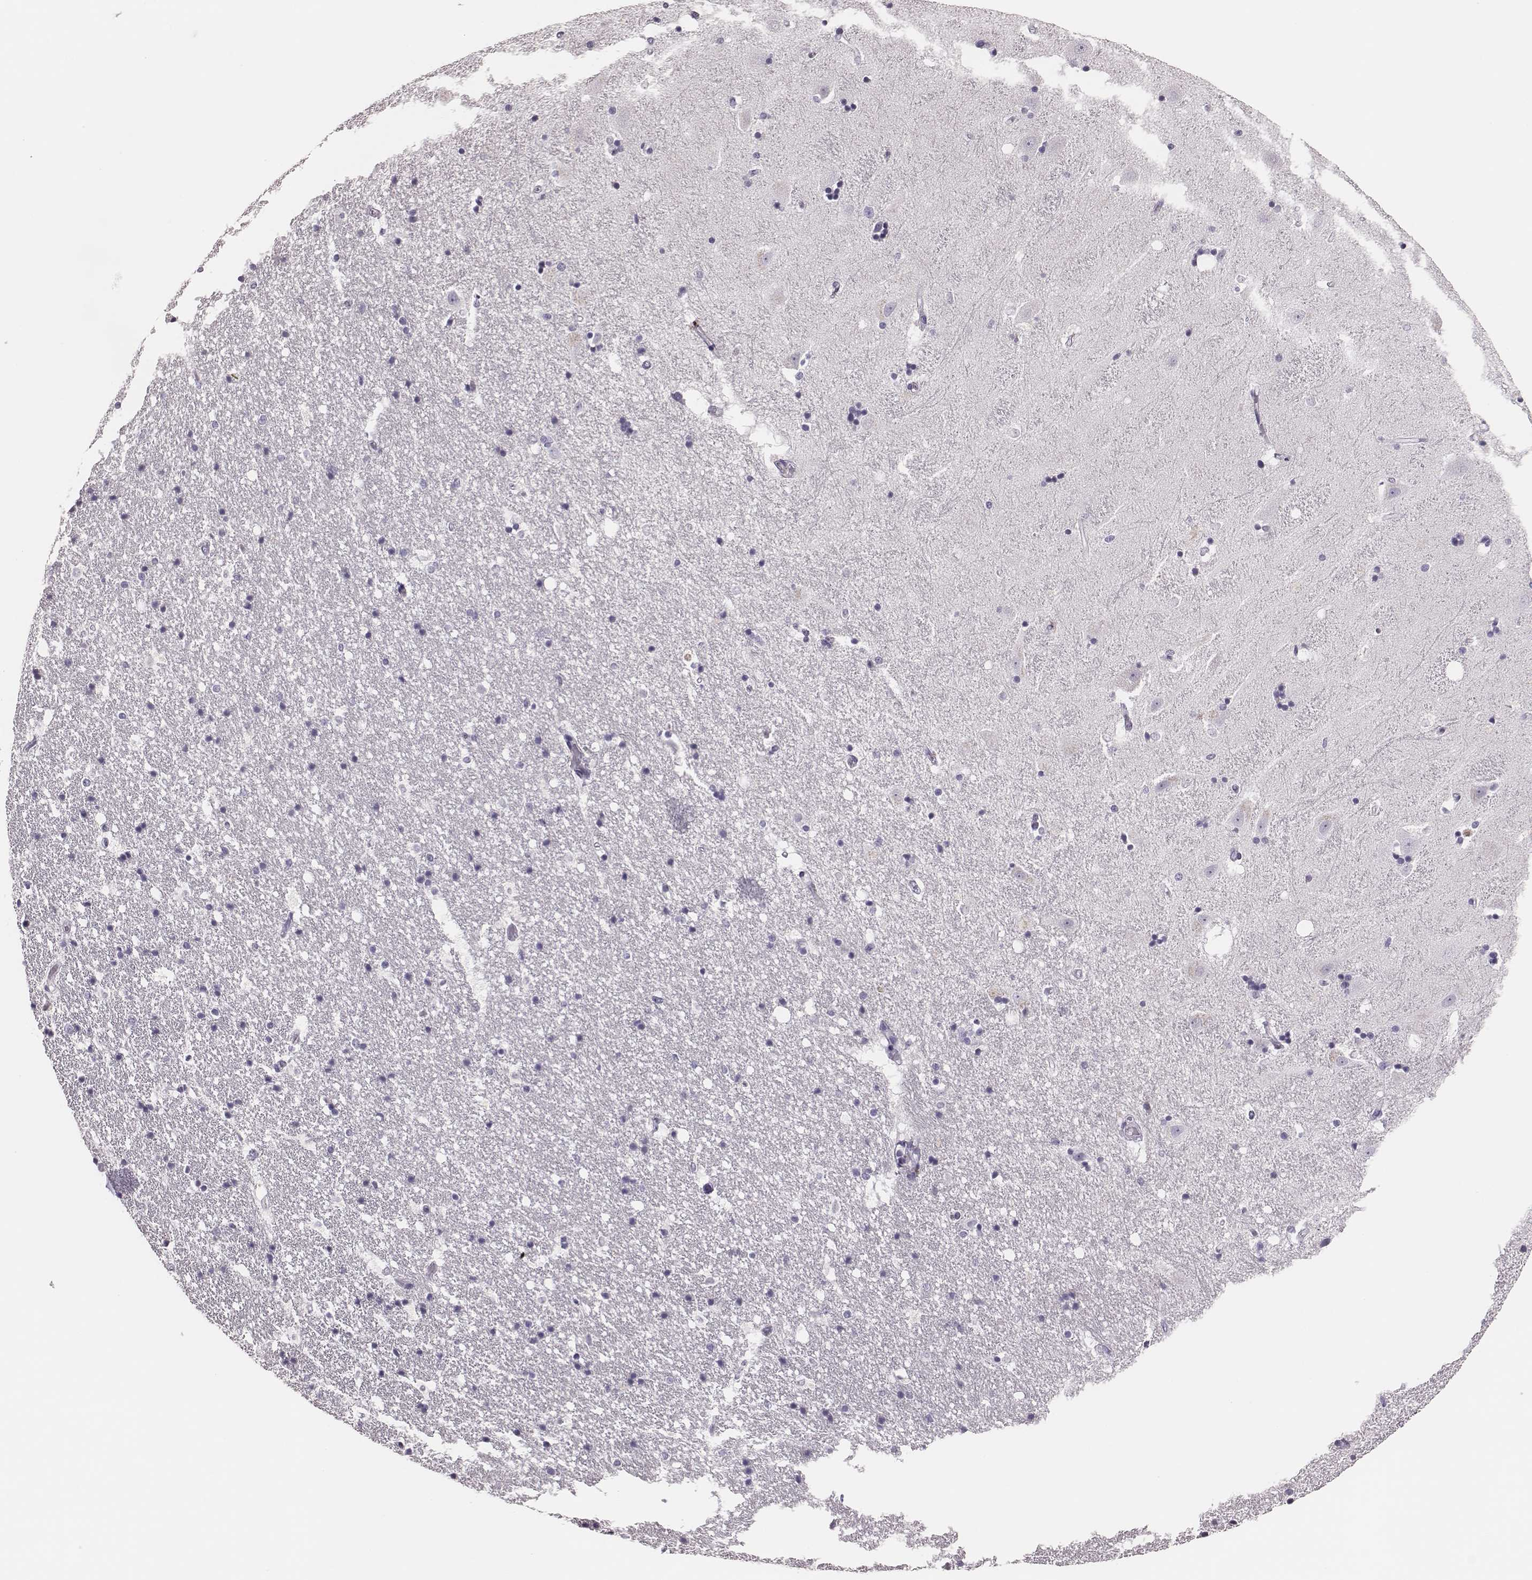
{"staining": {"intensity": "negative", "quantity": "none", "location": "none"}, "tissue": "hippocampus", "cell_type": "Glial cells", "image_type": "normal", "snomed": [{"axis": "morphology", "description": "Normal tissue, NOS"}, {"axis": "topography", "description": "Hippocampus"}], "caption": "IHC of benign hippocampus exhibits no staining in glial cells.", "gene": "H1", "patient": {"sex": "male", "age": 49}}